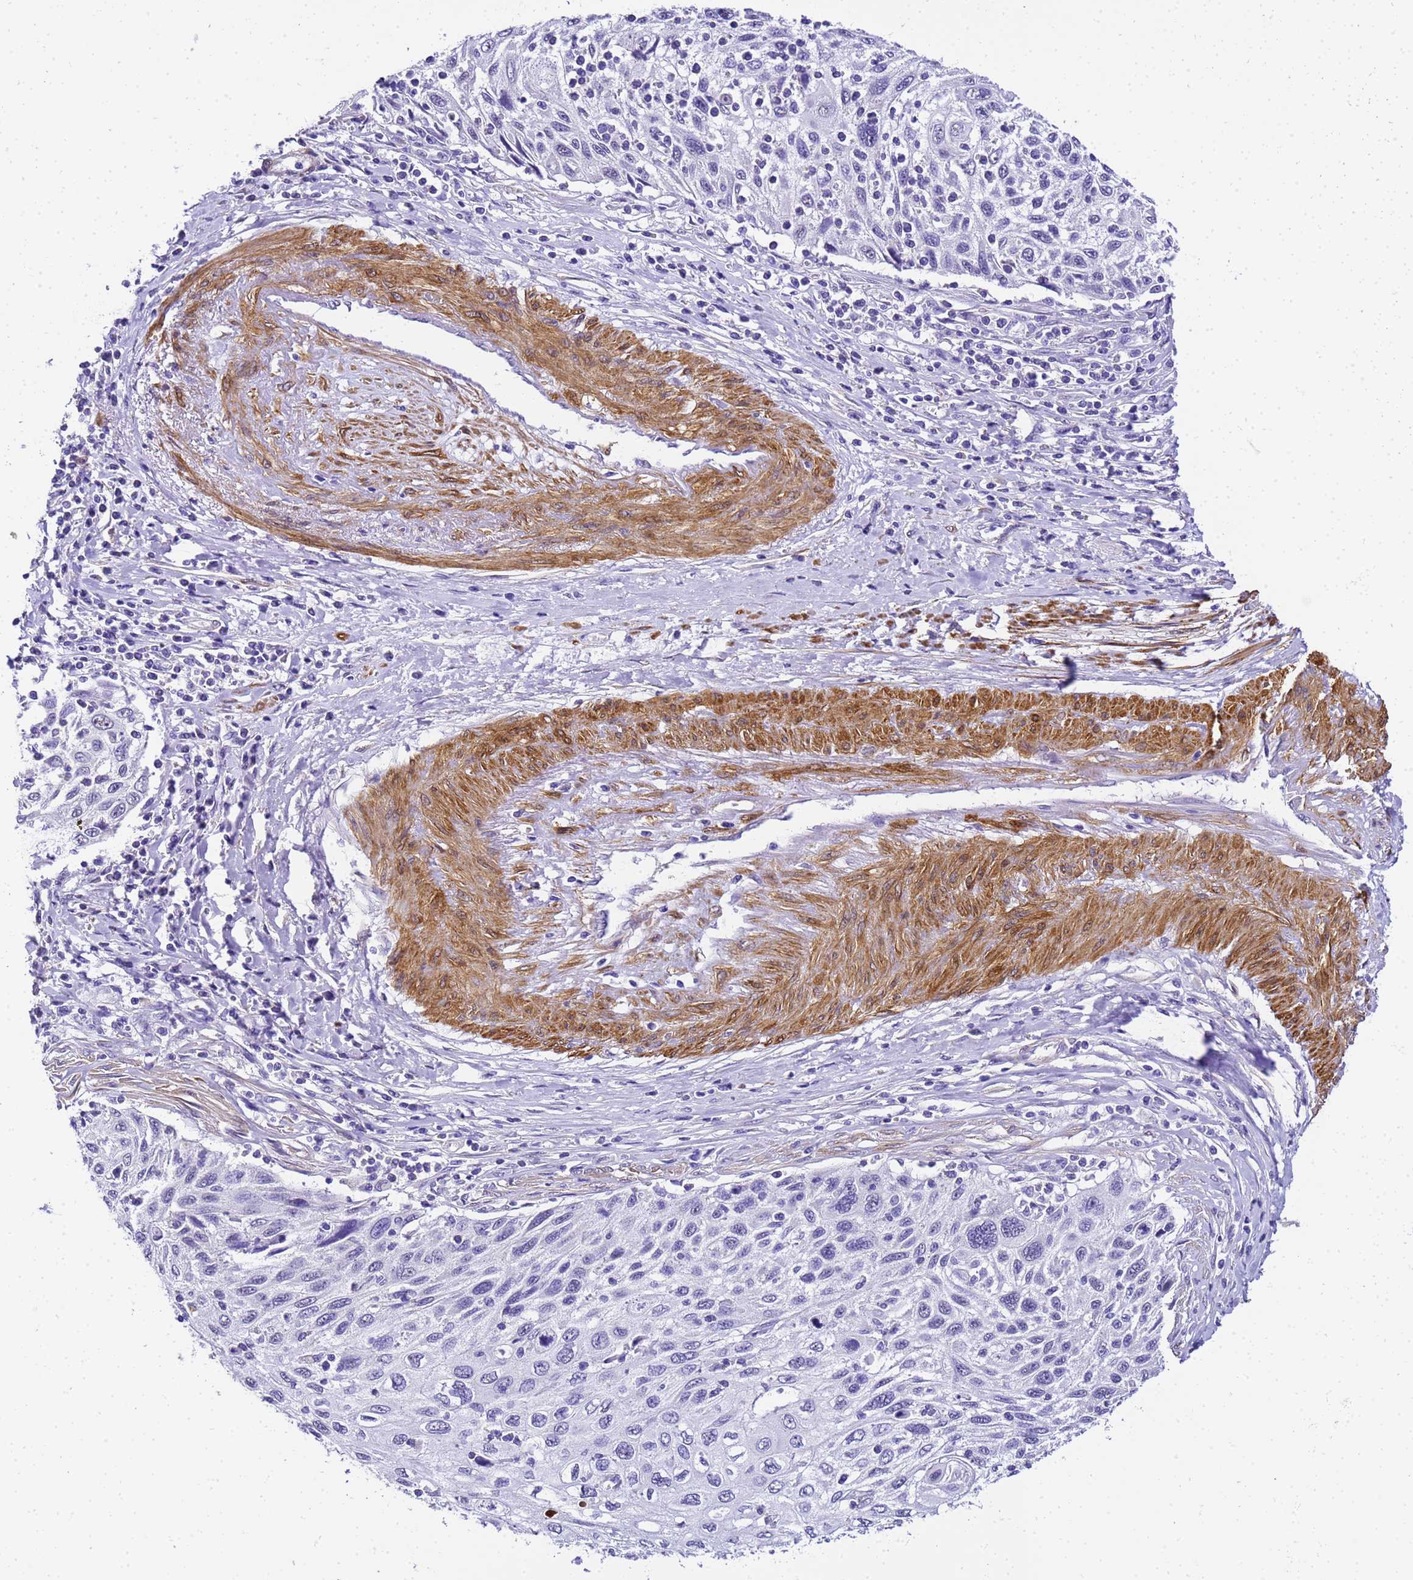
{"staining": {"intensity": "negative", "quantity": "none", "location": "none"}, "tissue": "cervical cancer", "cell_type": "Tumor cells", "image_type": "cancer", "snomed": [{"axis": "morphology", "description": "Squamous cell carcinoma, NOS"}, {"axis": "topography", "description": "Cervix"}], "caption": "Immunohistochemistry of cervical cancer shows no staining in tumor cells.", "gene": "HSPB6", "patient": {"sex": "female", "age": 70}}